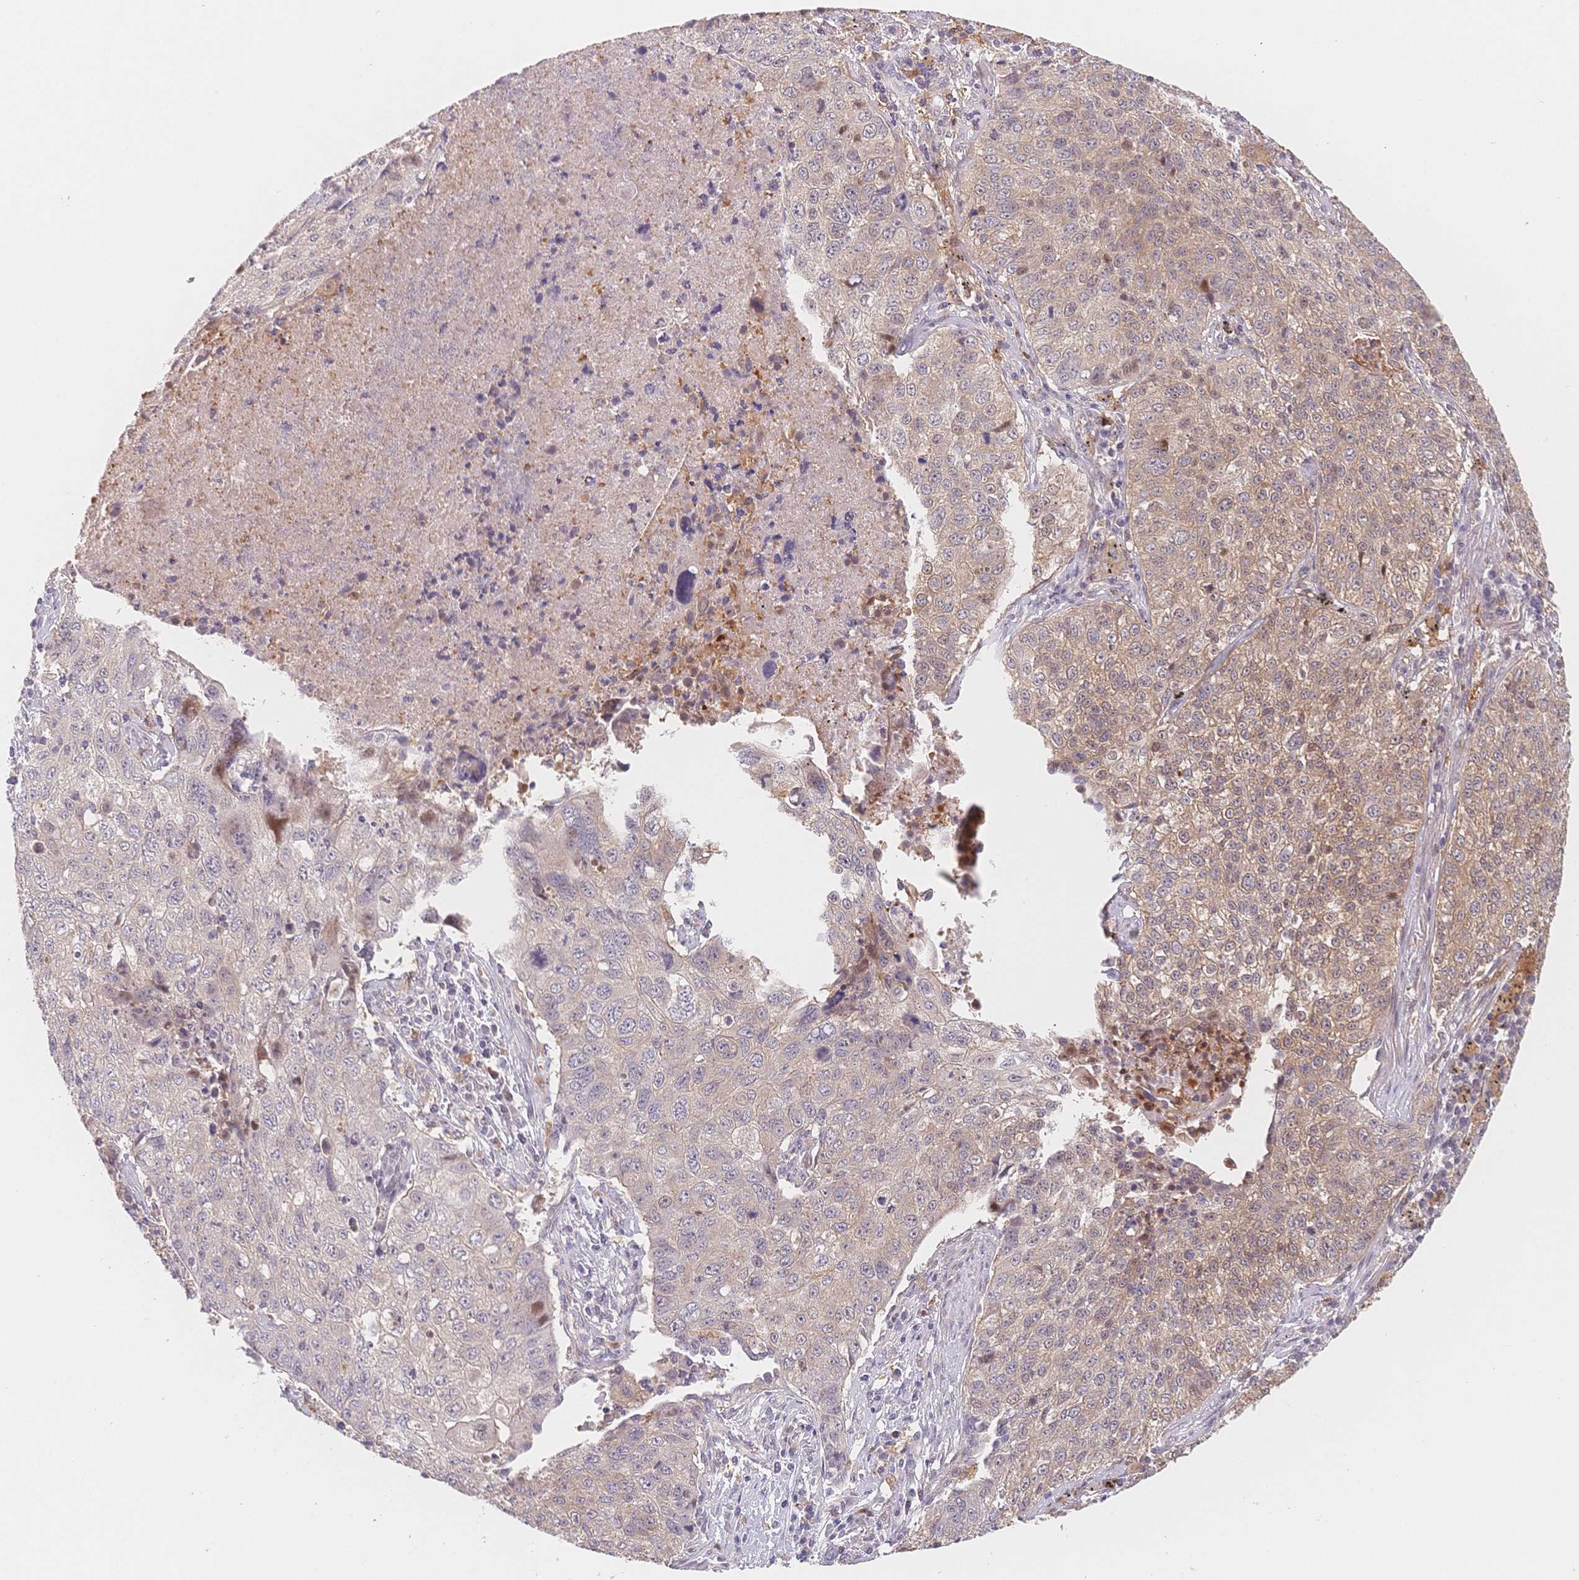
{"staining": {"intensity": "weak", "quantity": "<25%", "location": "cytoplasmic/membranous"}, "tissue": "lung cancer", "cell_type": "Tumor cells", "image_type": "cancer", "snomed": [{"axis": "morphology", "description": "Normal morphology"}, {"axis": "morphology", "description": "Aneuploidy"}, {"axis": "morphology", "description": "Squamous cell carcinoma, NOS"}, {"axis": "topography", "description": "Lymph node"}, {"axis": "topography", "description": "Lung"}], "caption": "Immunohistochemical staining of lung cancer (aneuploidy) exhibits no significant staining in tumor cells.", "gene": "C12orf75", "patient": {"sex": "female", "age": 76}}